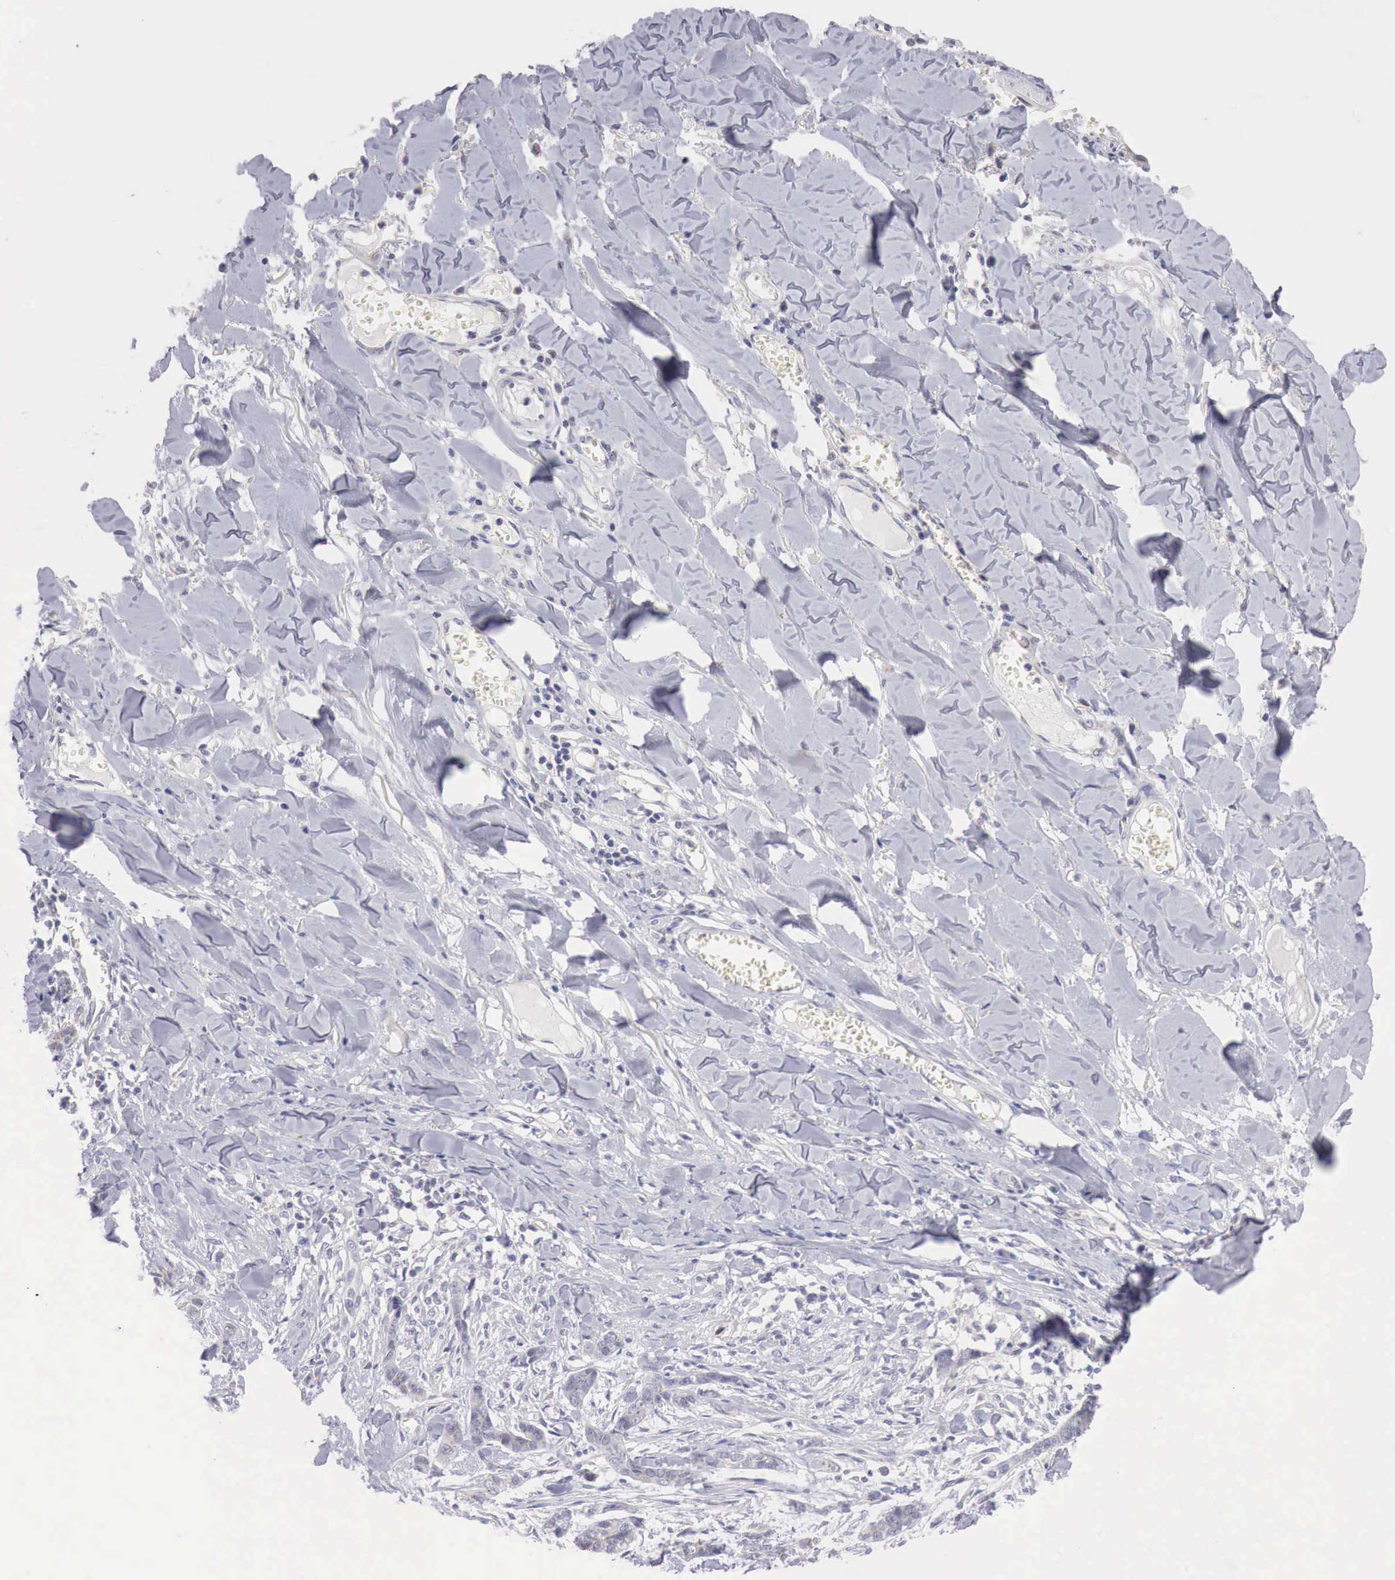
{"staining": {"intensity": "negative", "quantity": "none", "location": "none"}, "tissue": "skin cancer", "cell_type": "Tumor cells", "image_type": "cancer", "snomed": [{"axis": "morphology", "description": "Normal tissue, NOS"}, {"axis": "morphology", "description": "Basal cell carcinoma"}, {"axis": "topography", "description": "Skin"}], "caption": "This is an immunohistochemistry photomicrograph of human skin cancer. There is no expression in tumor cells.", "gene": "TRIM13", "patient": {"sex": "female", "age": 65}}